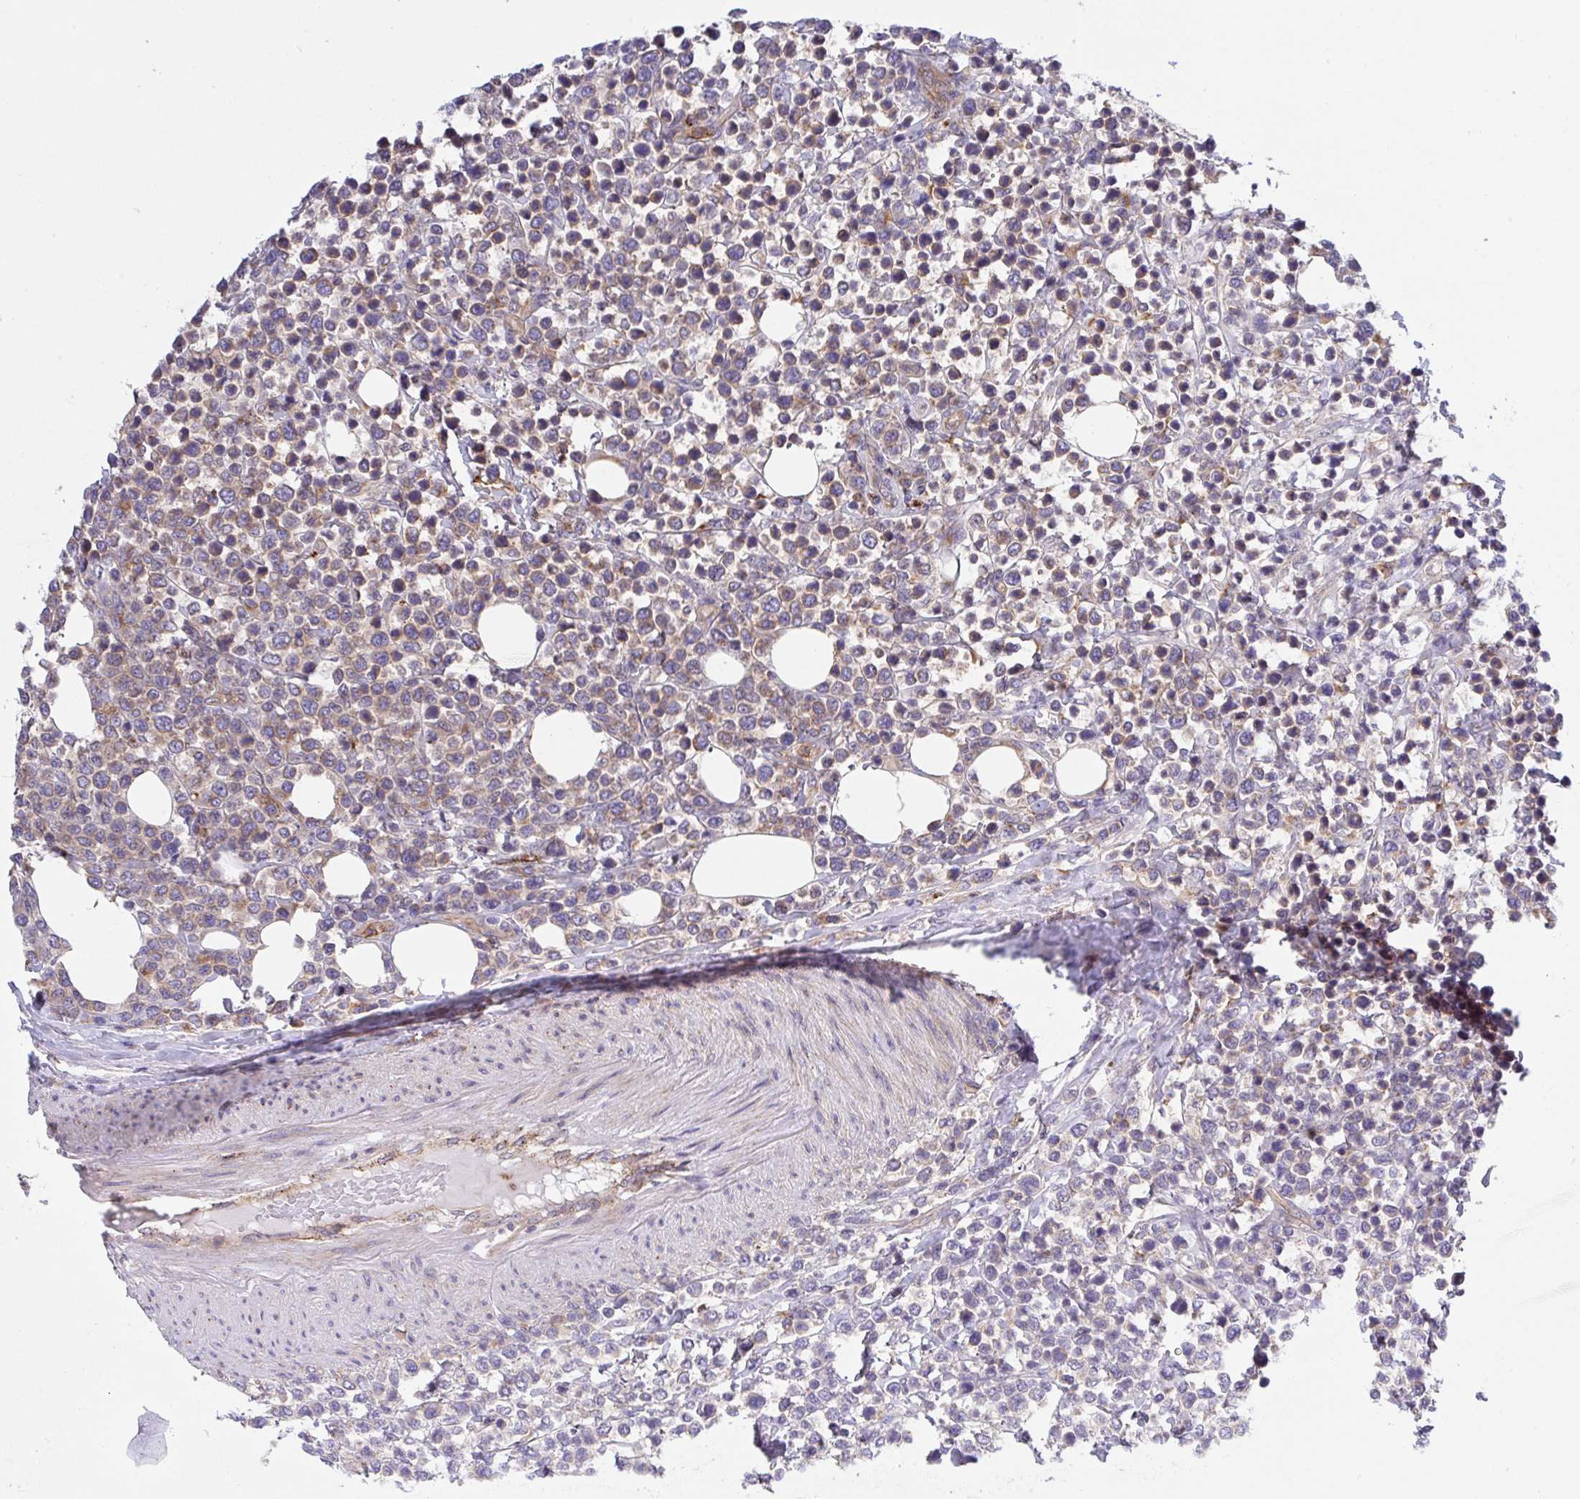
{"staining": {"intensity": "weak", "quantity": "25%-75%", "location": "cytoplasmic/membranous"}, "tissue": "lymphoma", "cell_type": "Tumor cells", "image_type": "cancer", "snomed": [{"axis": "morphology", "description": "Malignant lymphoma, non-Hodgkin's type, Low grade"}, {"axis": "topography", "description": "Lymph node"}], "caption": "There is low levels of weak cytoplasmic/membranous expression in tumor cells of malignant lymphoma, non-Hodgkin's type (low-grade), as demonstrated by immunohistochemical staining (brown color).", "gene": "C4orf36", "patient": {"sex": "male", "age": 60}}